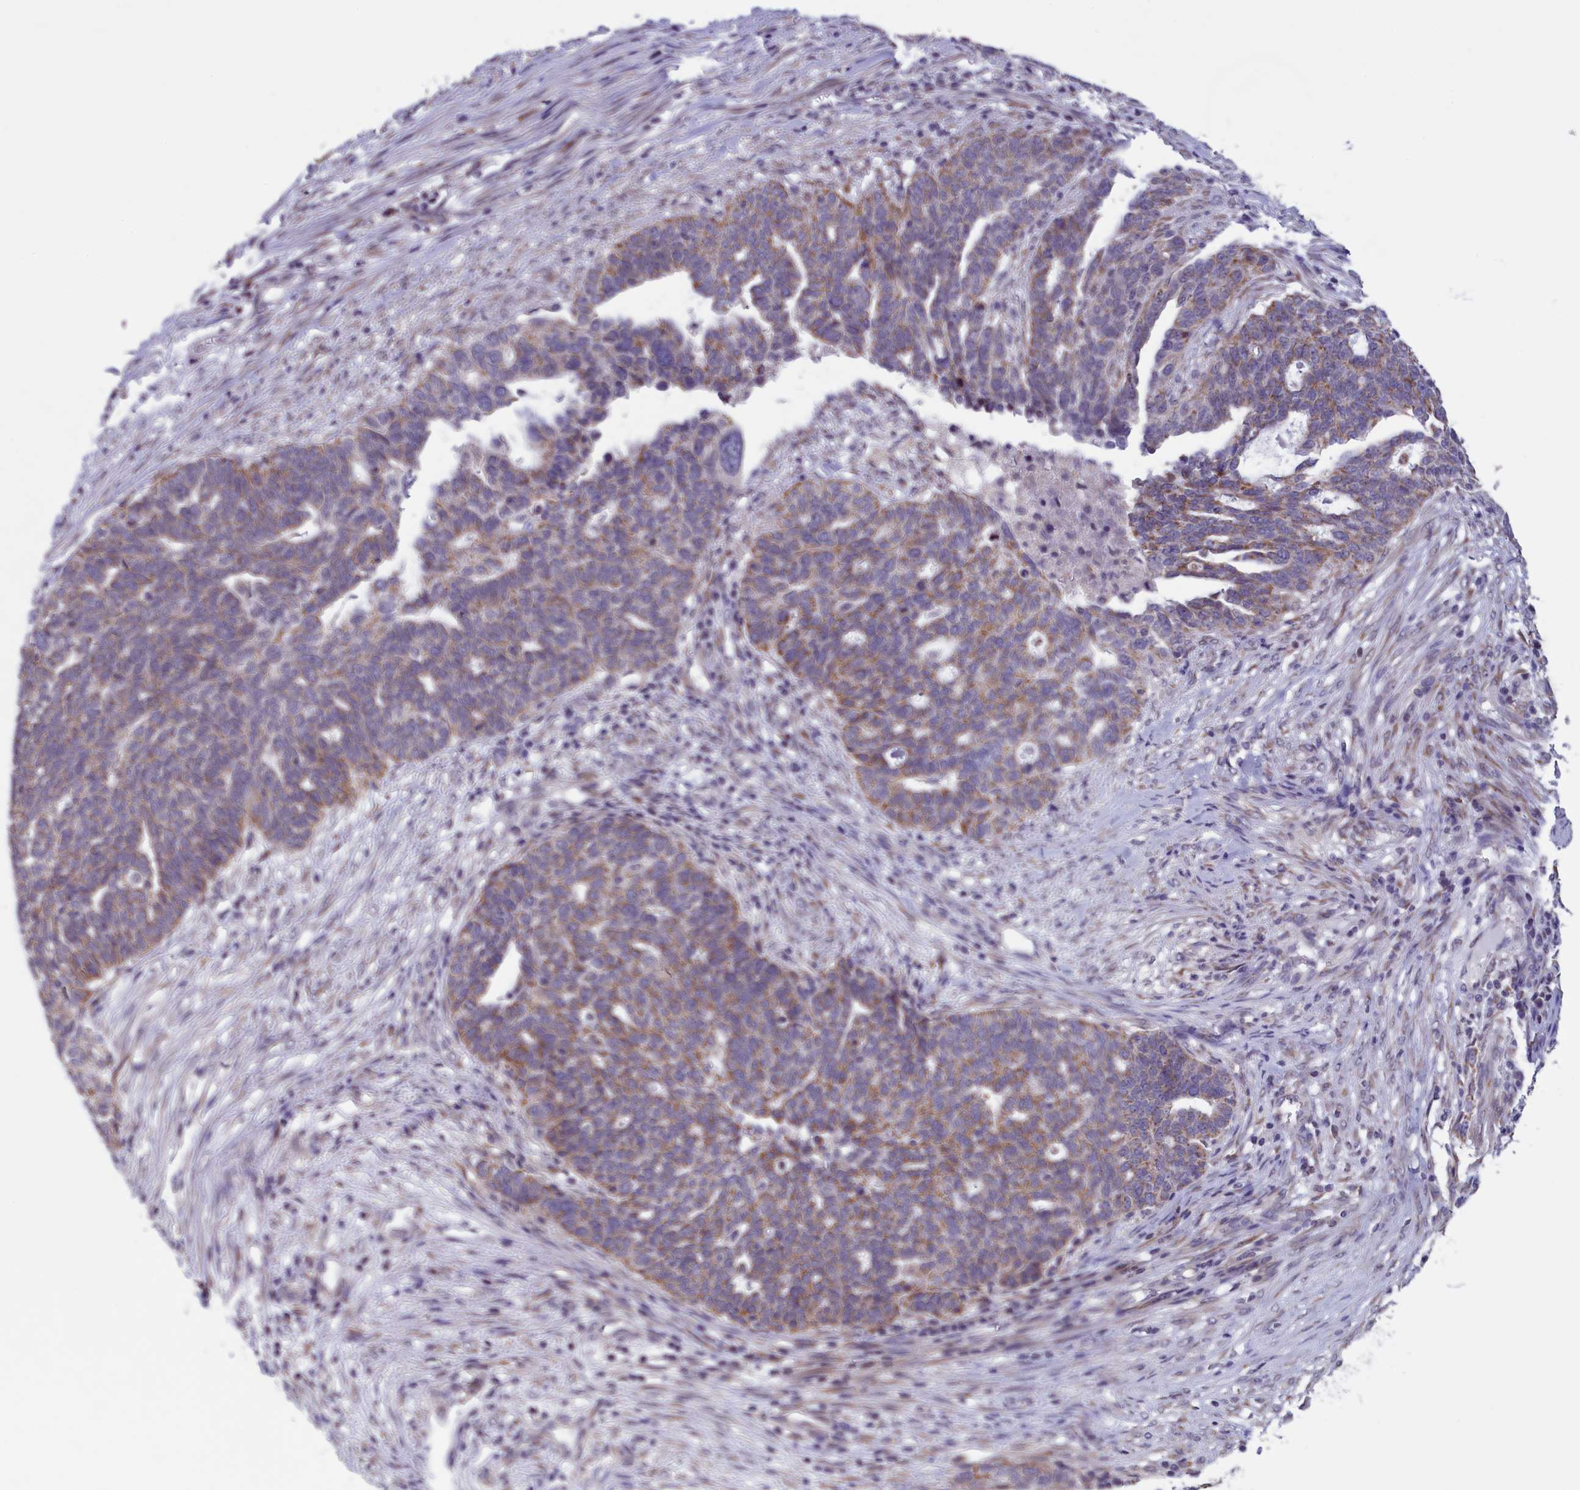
{"staining": {"intensity": "moderate", "quantity": ">75%", "location": "cytoplasmic/membranous"}, "tissue": "ovarian cancer", "cell_type": "Tumor cells", "image_type": "cancer", "snomed": [{"axis": "morphology", "description": "Cystadenocarcinoma, serous, NOS"}, {"axis": "topography", "description": "Ovary"}], "caption": "Protein analysis of serous cystadenocarcinoma (ovarian) tissue reveals moderate cytoplasmic/membranous expression in about >75% of tumor cells.", "gene": "PARS2", "patient": {"sex": "female", "age": 59}}